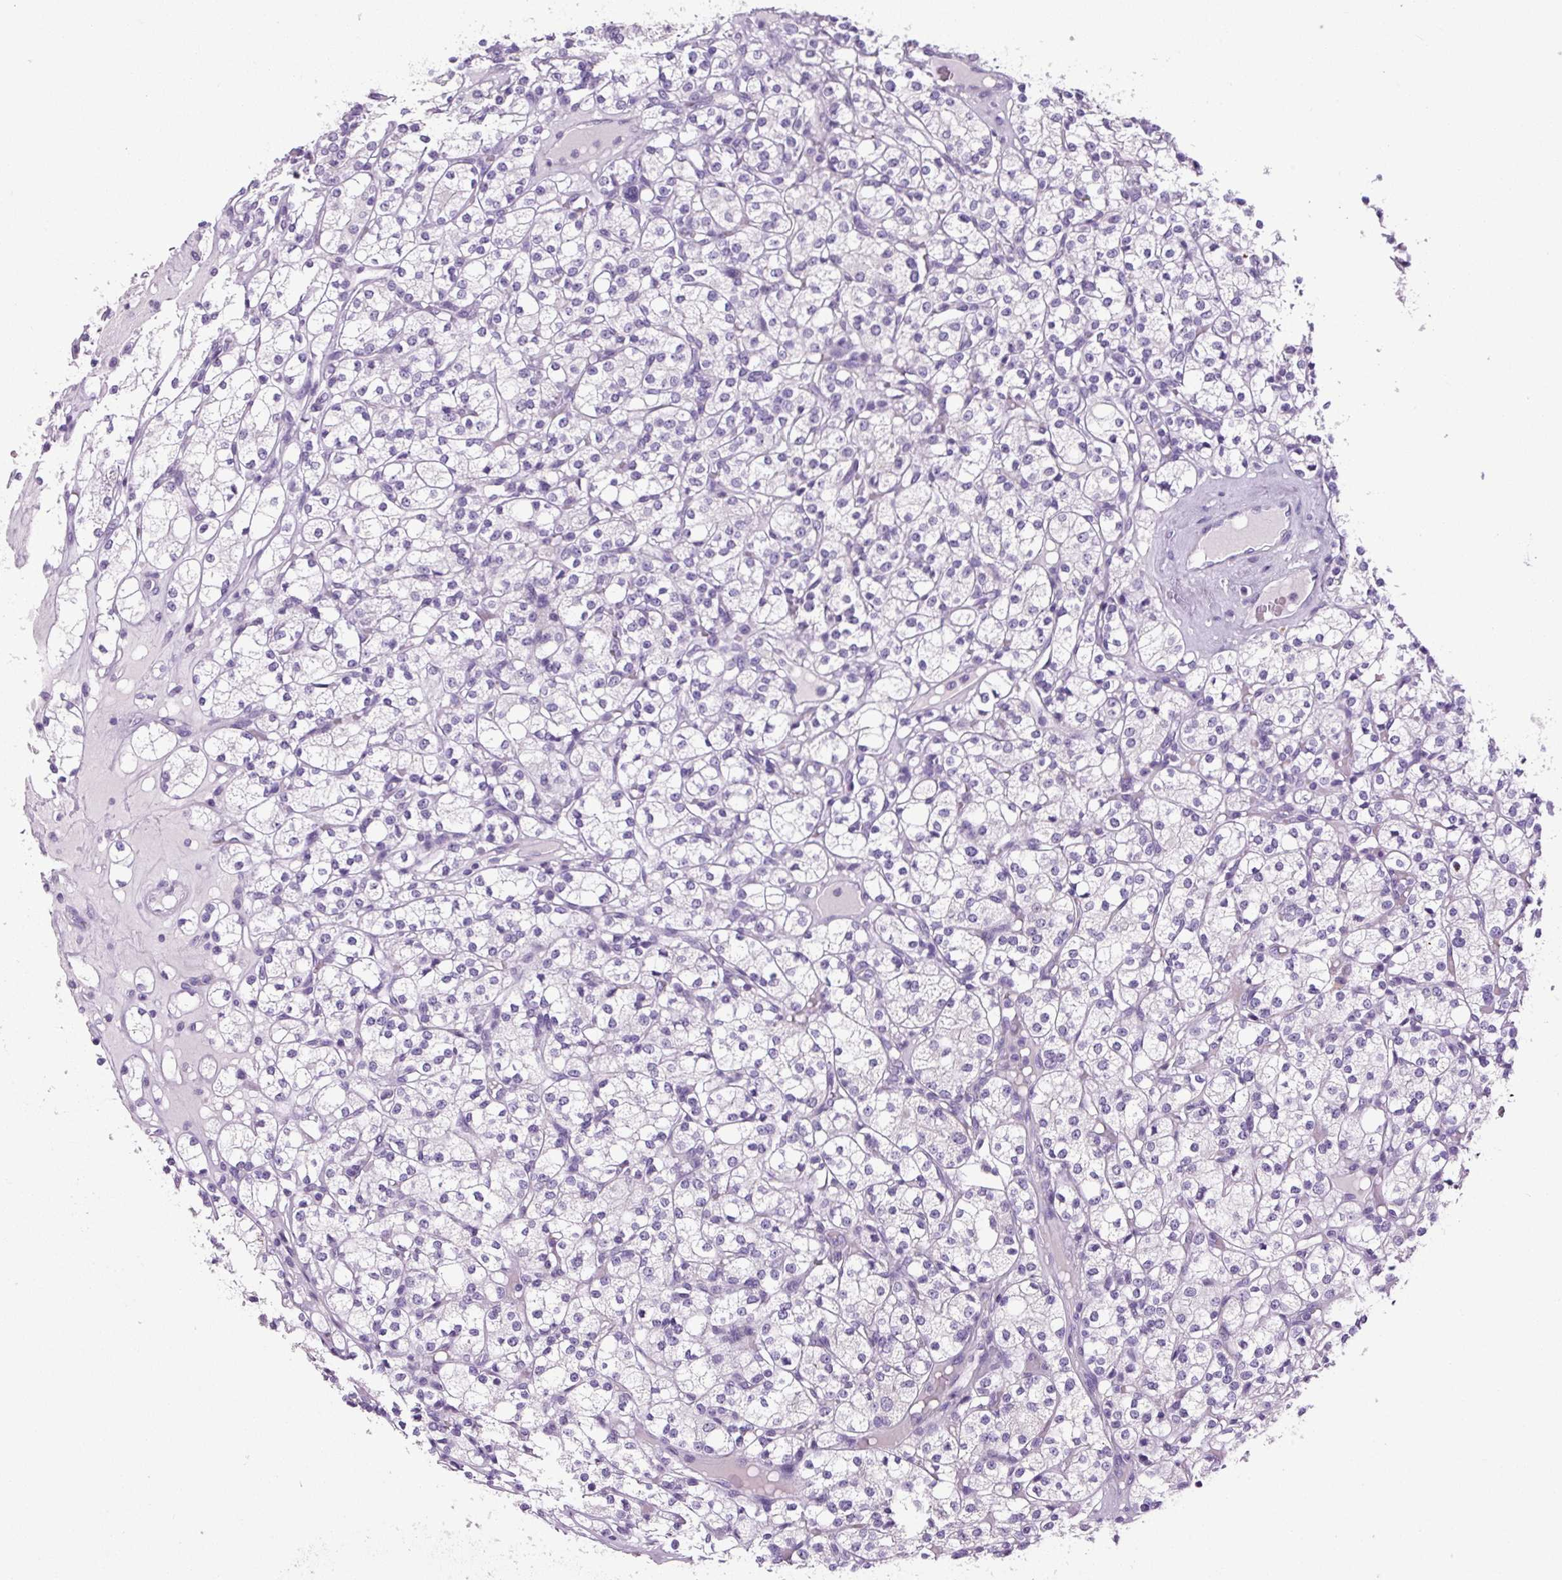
{"staining": {"intensity": "negative", "quantity": "none", "location": "none"}, "tissue": "renal cancer", "cell_type": "Tumor cells", "image_type": "cancer", "snomed": [{"axis": "morphology", "description": "Adenocarcinoma, NOS"}, {"axis": "topography", "description": "Kidney"}], "caption": "Immunohistochemistry image of human renal adenocarcinoma stained for a protein (brown), which demonstrates no positivity in tumor cells.", "gene": "CHGA", "patient": {"sex": "male", "age": 77}}